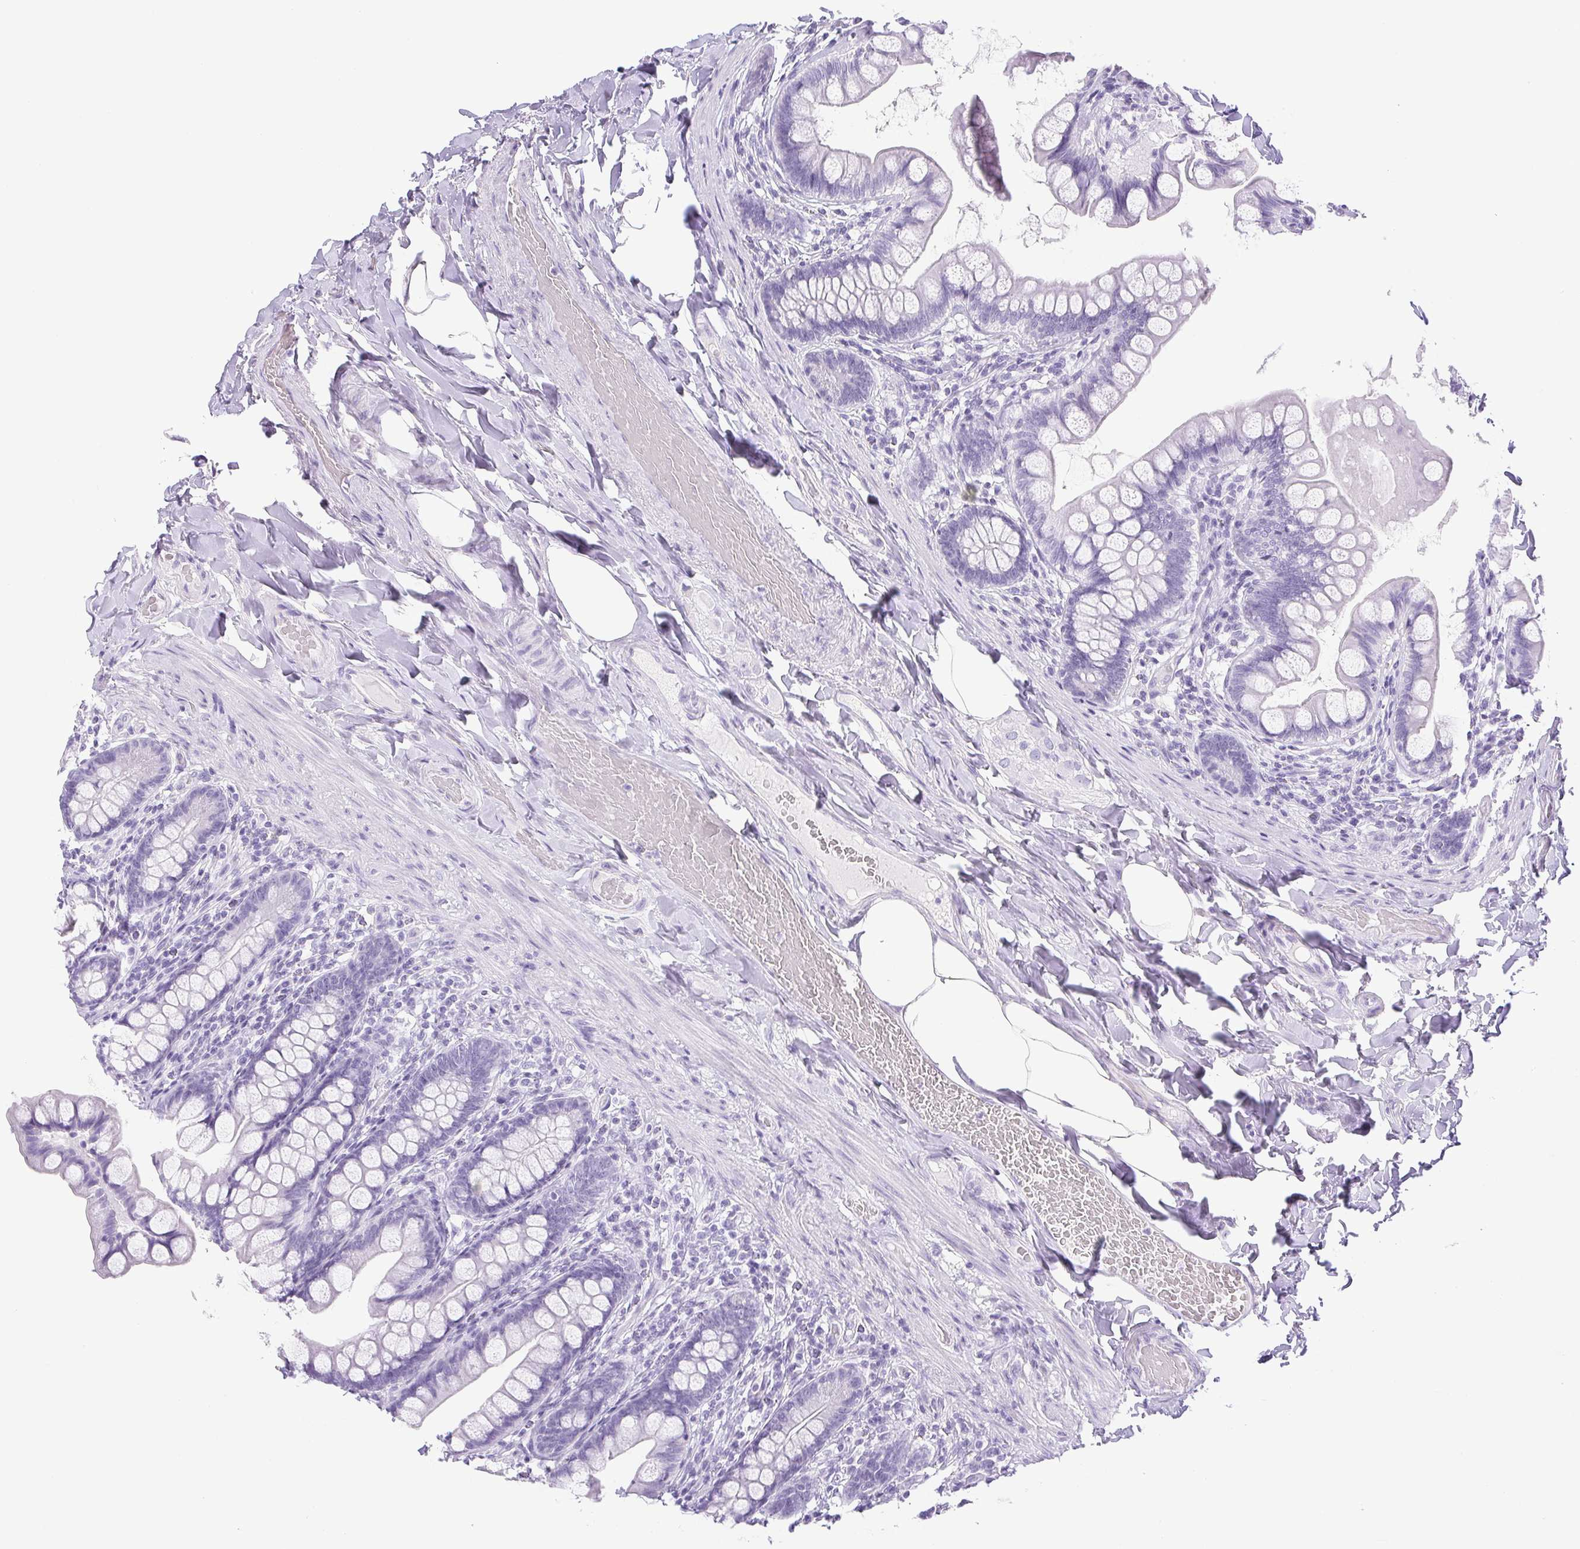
{"staining": {"intensity": "weak", "quantity": "<25%", "location": "cytoplasmic/membranous"}, "tissue": "small intestine", "cell_type": "Glandular cells", "image_type": "normal", "snomed": [{"axis": "morphology", "description": "Normal tissue, NOS"}, {"axis": "topography", "description": "Small intestine"}], "caption": "A high-resolution histopathology image shows IHC staining of unremarkable small intestine, which shows no significant expression in glandular cells.", "gene": "HLA", "patient": {"sex": "male", "age": 70}}